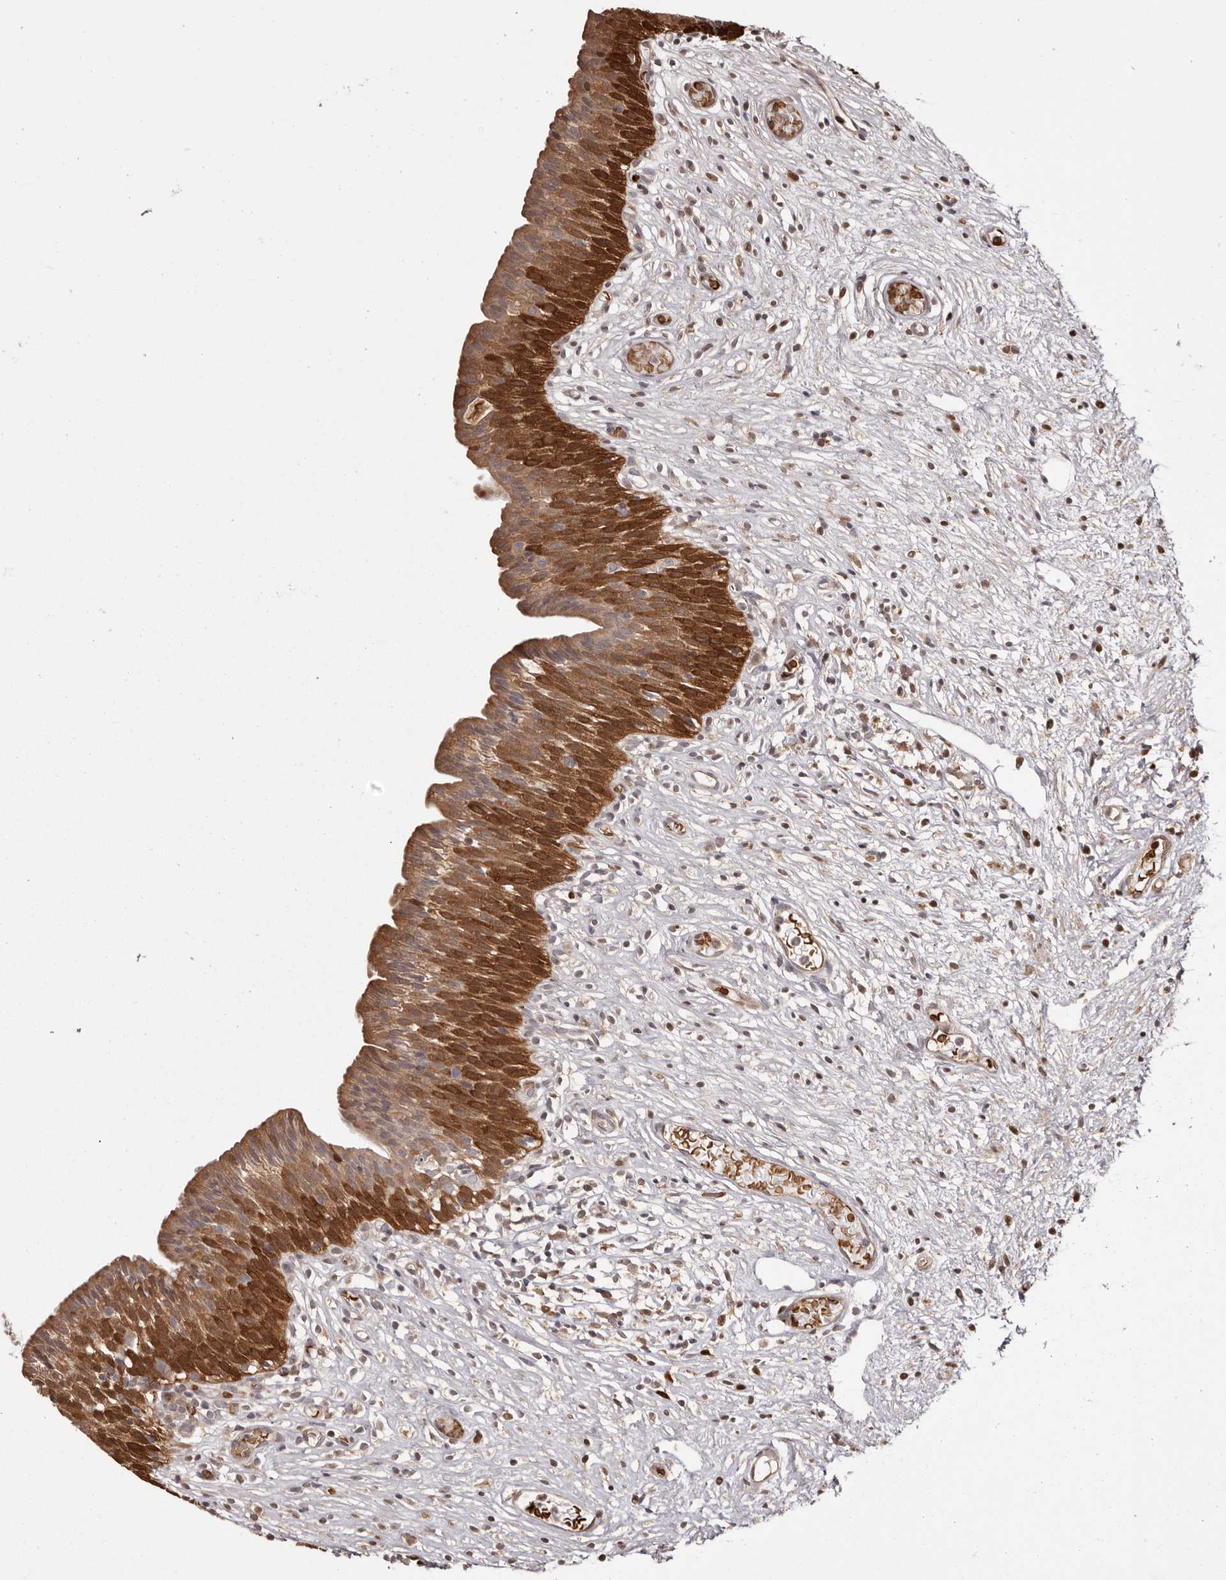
{"staining": {"intensity": "strong", "quantity": ">75%", "location": "cytoplasmic/membranous"}, "tissue": "urinary bladder", "cell_type": "Urothelial cells", "image_type": "normal", "snomed": [{"axis": "morphology", "description": "Transitional cell carcinoma in-situ"}, {"axis": "topography", "description": "Urinary bladder"}], "caption": "High-magnification brightfield microscopy of benign urinary bladder stained with DAB (brown) and counterstained with hematoxylin (blue). urothelial cells exhibit strong cytoplasmic/membranous positivity is appreciated in approximately>75% of cells. The staining is performed using DAB (3,3'-diaminobenzidine) brown chromogen to label protein expression. The nuclei are counter-stained blue using hematoxylin.", "gene": "GFOD1", "patient": {"sex": "male", "age": 74}}